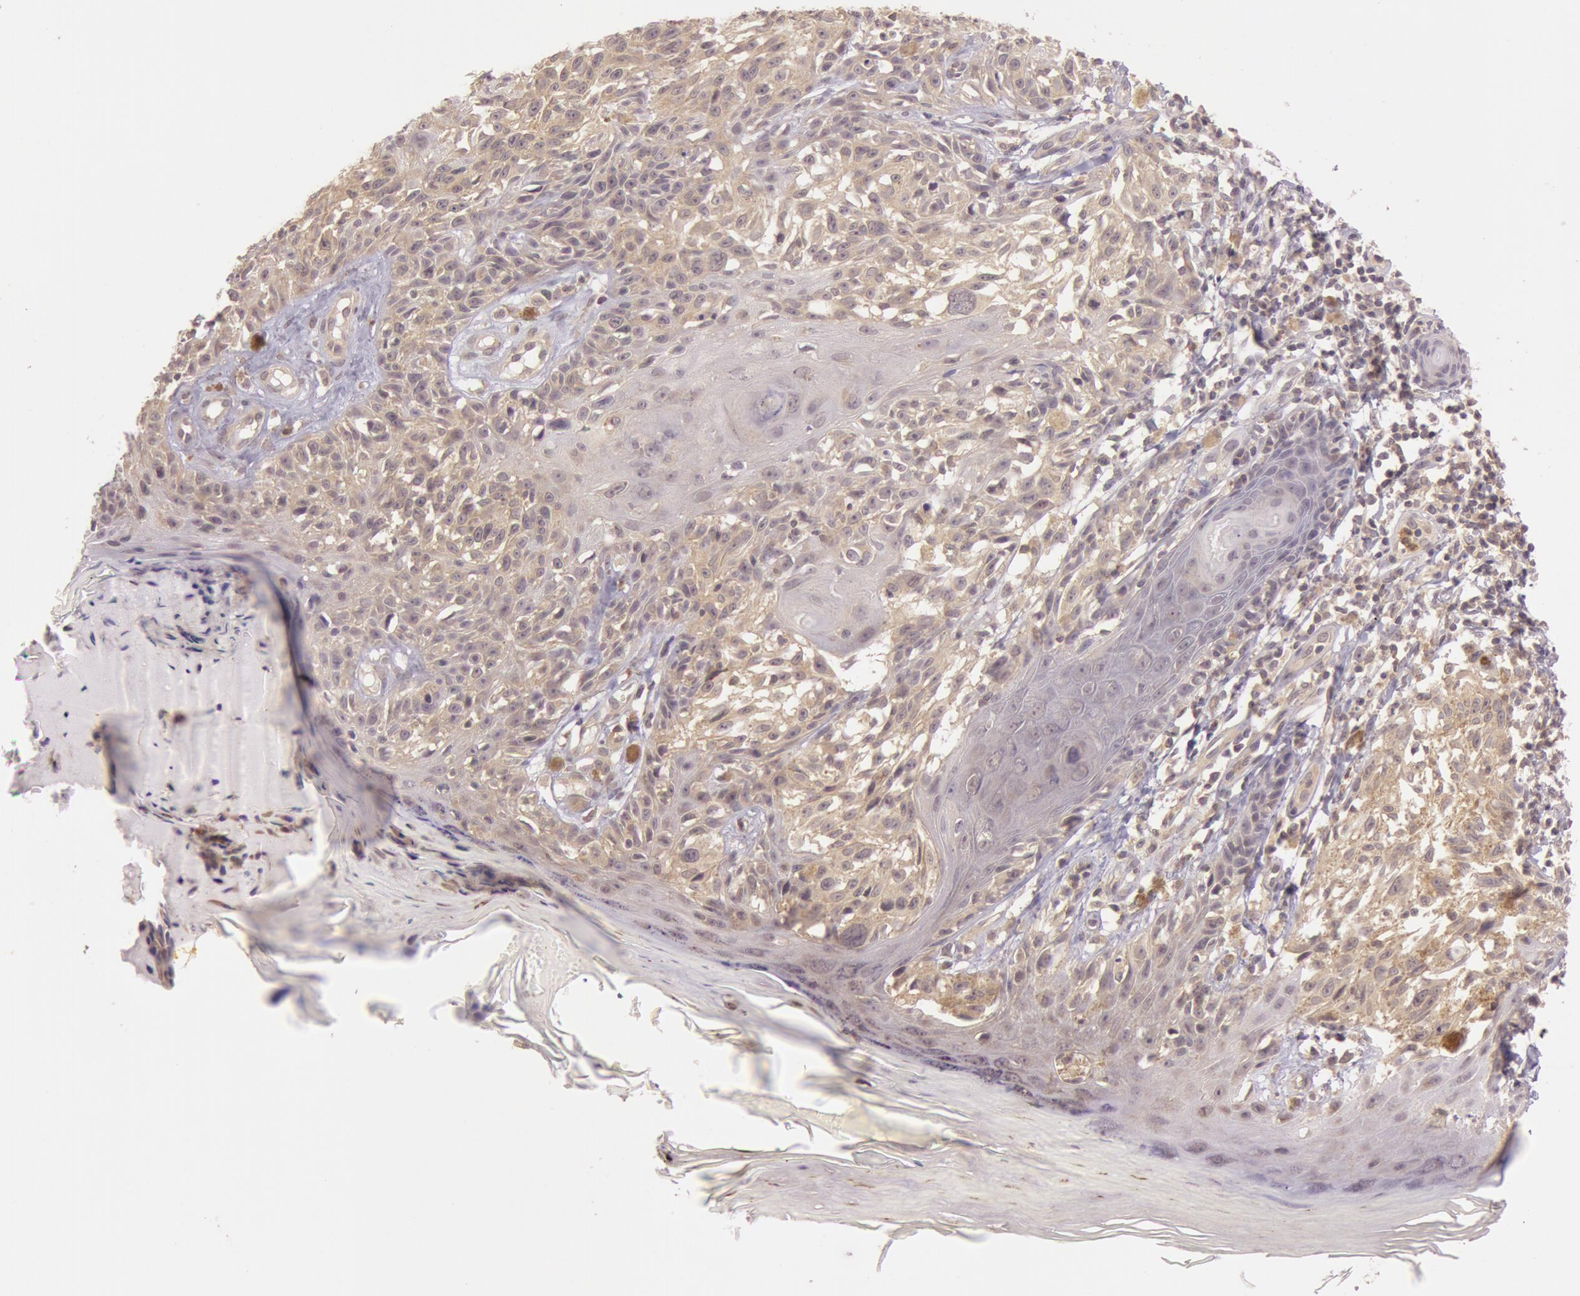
{"staining": {"intensity": "moderate", "quantity": ">75%", "location": "cytoplasmic/membranous"}, "tissue": "melanoma", "cell_type": "Tumor cells", "image_type": "cancer", "snomed": [{"axis": "morphology", "description": "Malignant melanoma, NOS"}, {"axis": "topography", "description": "Skin"}], "caption": "High-power microscopy captured an IHC histopathology image of malignant melanoma, revealing moderate cytoplasmic/membranous staining in approximately >75% of tumor cells. (DAB IHC with brightfield microscopy, high magnification).", "gene": "ATG2B", "patient": {"sex": "female", "age": 77}}